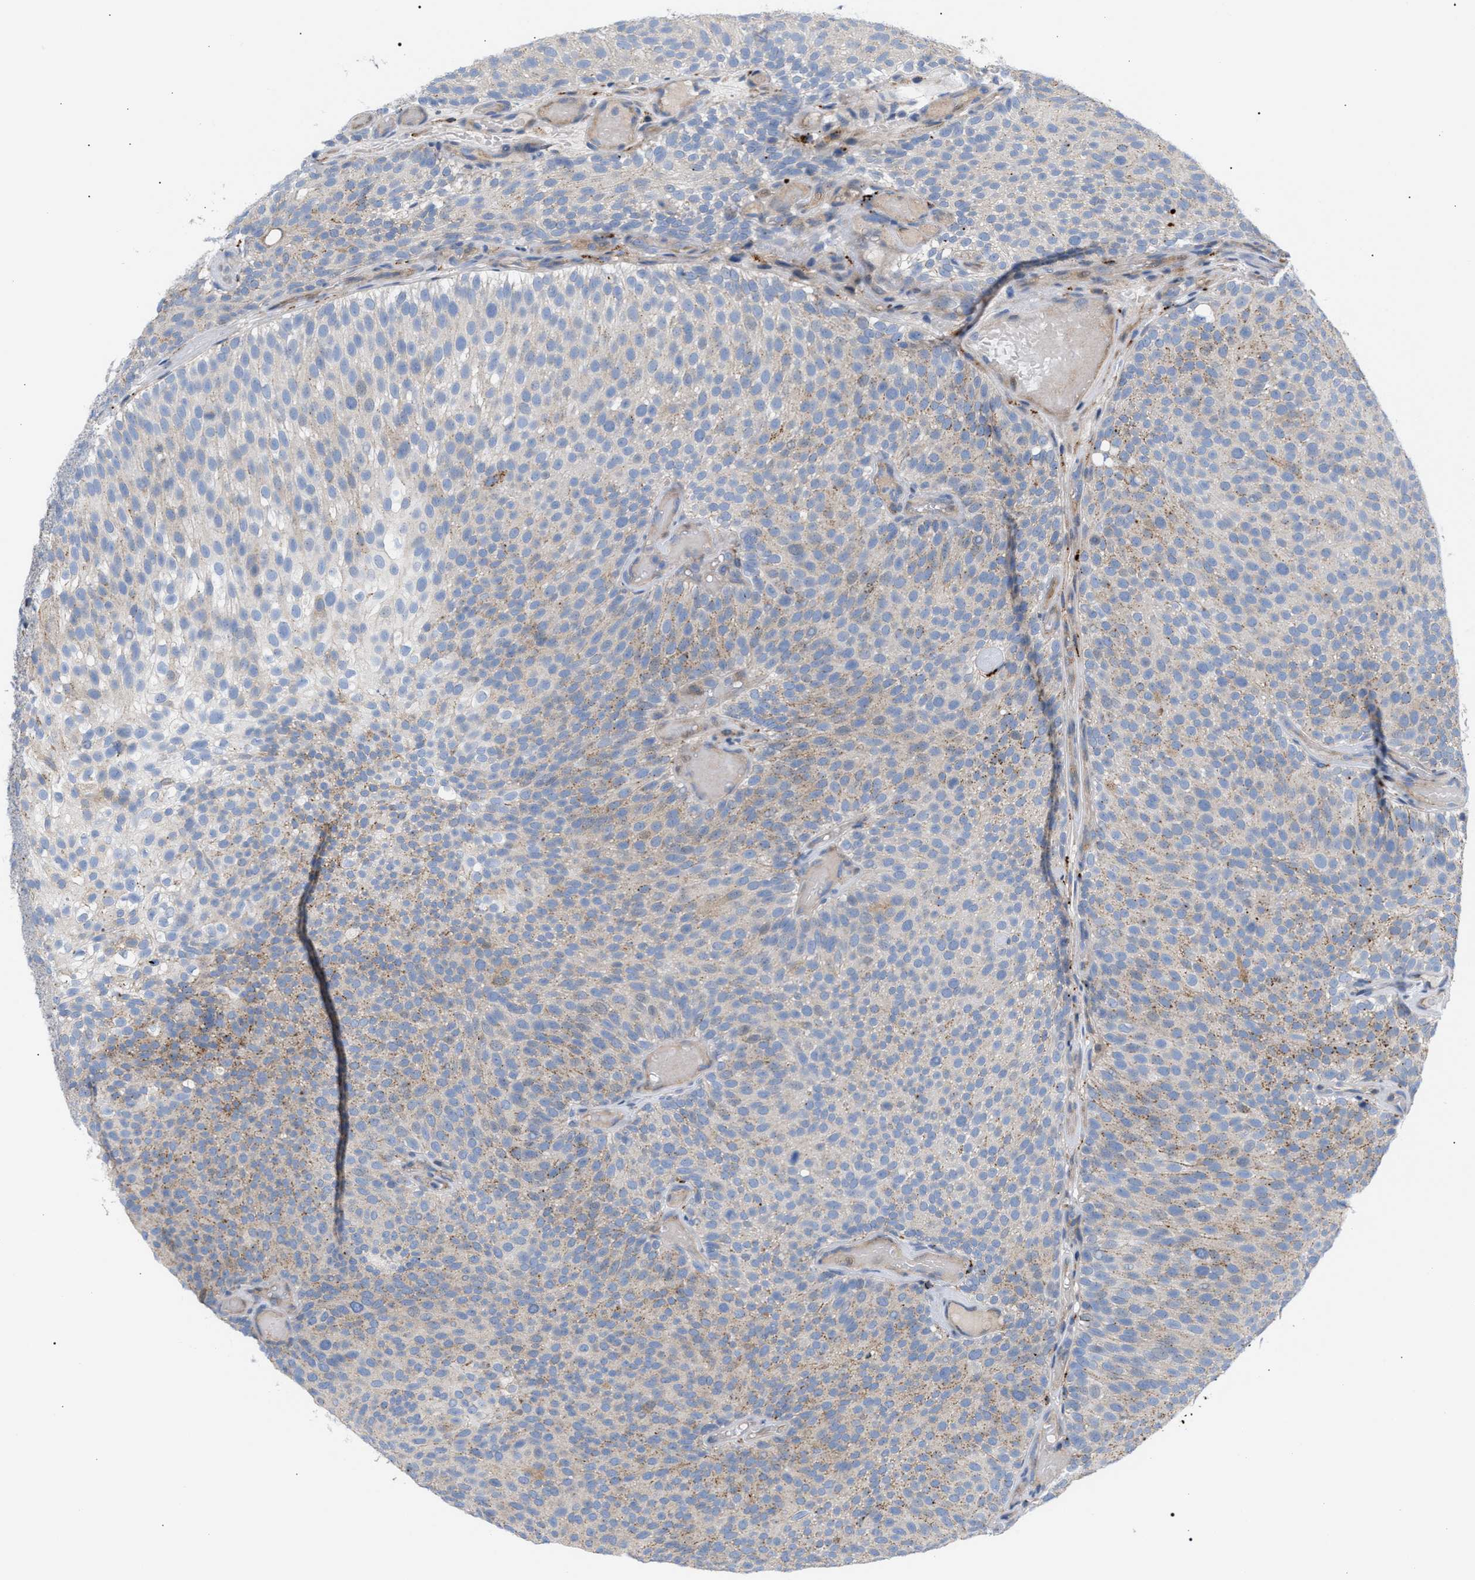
{"staining": {"intensity": "moderate", "quantity": "<25%", "location": "cytoplasmic/membranous"}, "tissue": "urothelial cancer", "cell_type": "Tumor cells", "image_type": "cancer", "snomed": [{"axis": "morphology", "description": "Urothelial carcinoma, Low grade"}, {"axis": "topography", "description": "Urinary bladder"}], "caption": "This histopathology image exhibits urothelial cancer stained with IHC to label a protein in brown. The cytoplasmic/membranous of tumor cells show moderate positivity for the protein. Nuclei are counter-stained blue.", "gene": "MBTD1", "patient": {"sex": "male", "age": 78}}